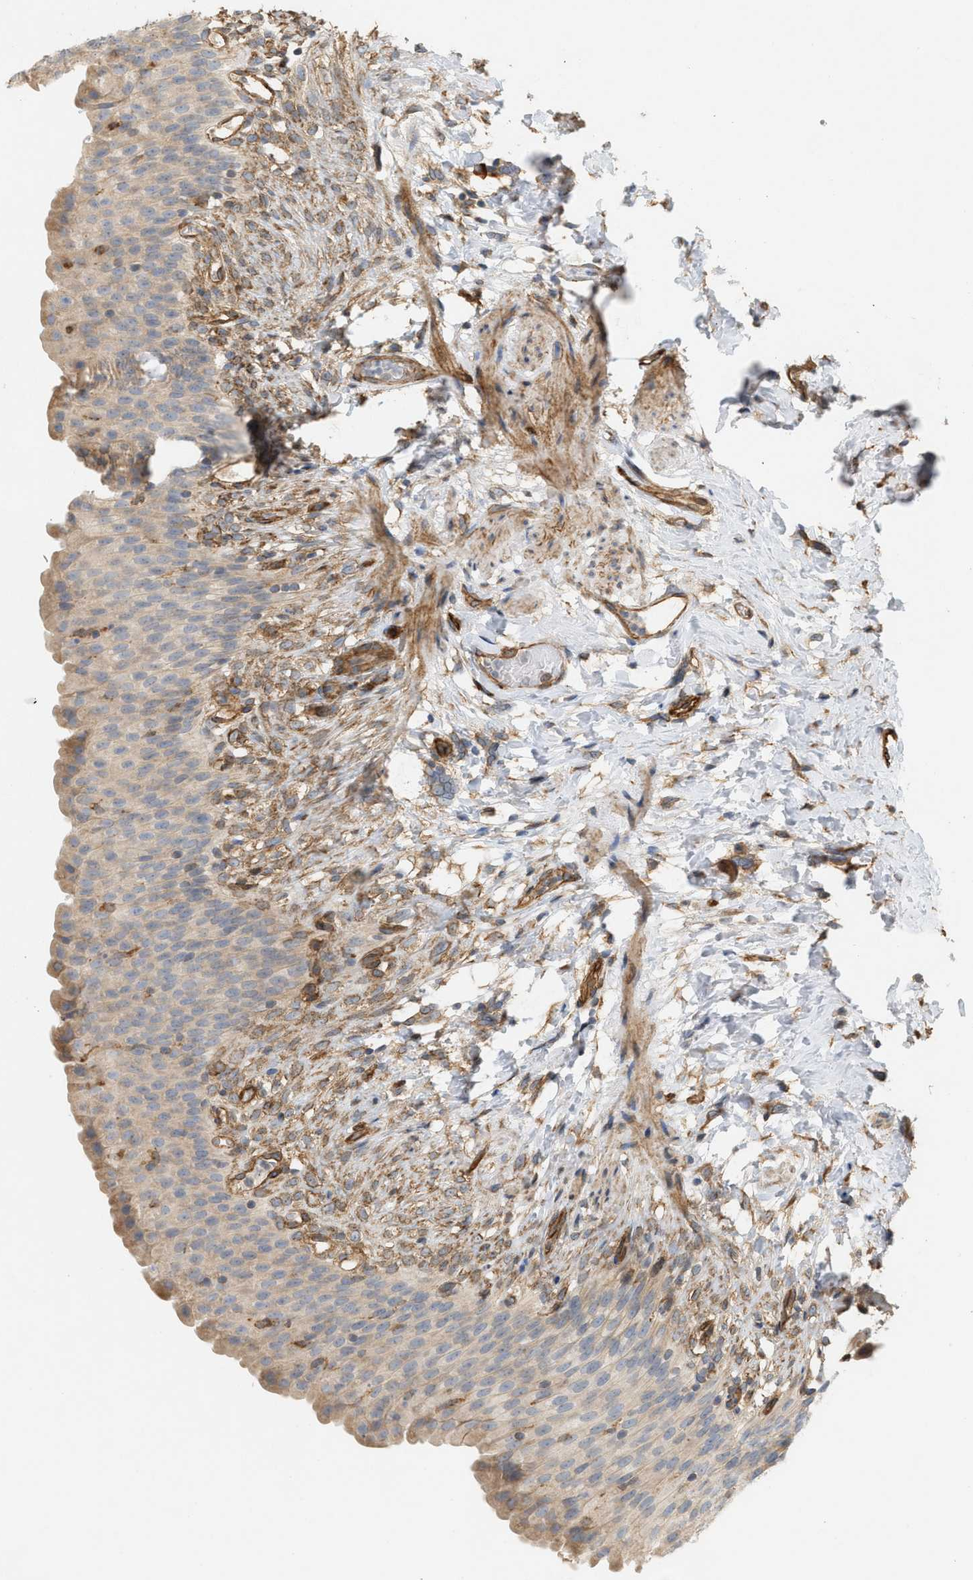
{"staining": {"intensity": "weak", "quantity": ">75%", "location": "cytoplasmic/membranous"}, "tissue": "urinary bladder", "cell_type": "Urothelial cells", "image_type": "normal", "snomed": [{"axis": "morphology", "description": "Normal tissue, NOS"}, {"axis": "topography", "description": "Urinary bladder"}], "caption": "This image demonstrates benign urinary bladder stained with immunohistochemistry to label a protein in brown. The cytoplasmic/membranous of urothelial cells show weak positivity for the protein. Nuclei are counter-stained blue.", "gene": "SVOP", "patient": {"sex": "female", "age": 79}}